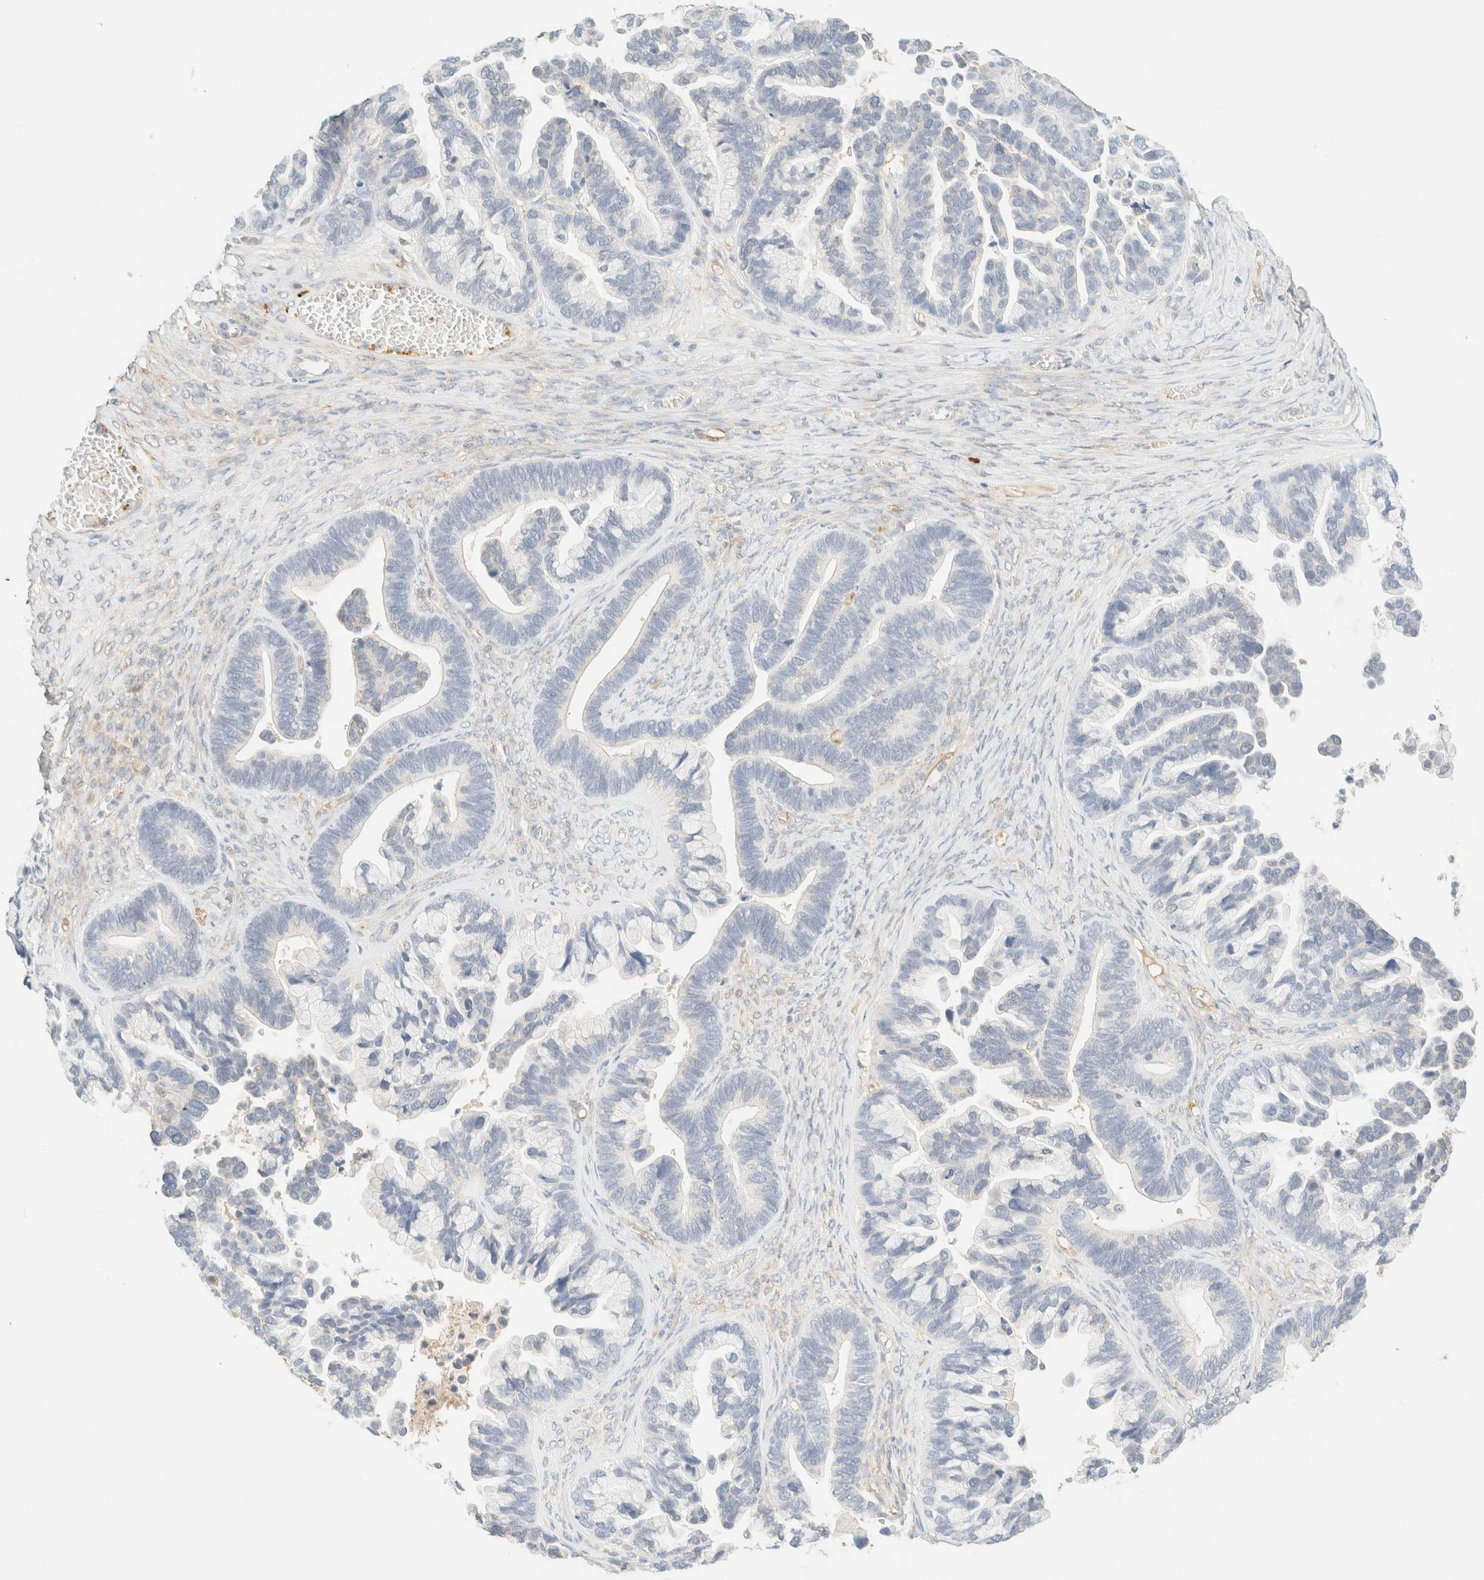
{"staining": {"intensity": "negative", "quantity": "none", "location": "none"}, "tissue": "ovarian cancer", "cell_type": "Tumor cells", "image_type": "cancer", "snomed": [{"axis": "morphology", "description": "Cystadenocarcinoma, serous, NOS"}, {"axis": "topography", "description": "Ovary"}], "caption": "The micrograph reveals no staining of tumor cells in ovarian cancer (serous cystadenocarcinoma). (Brightfield microscopy of DAB IHC at high magnification).", "gene": "FHOD1", "patient": {"sex": "female", "age": 56}}